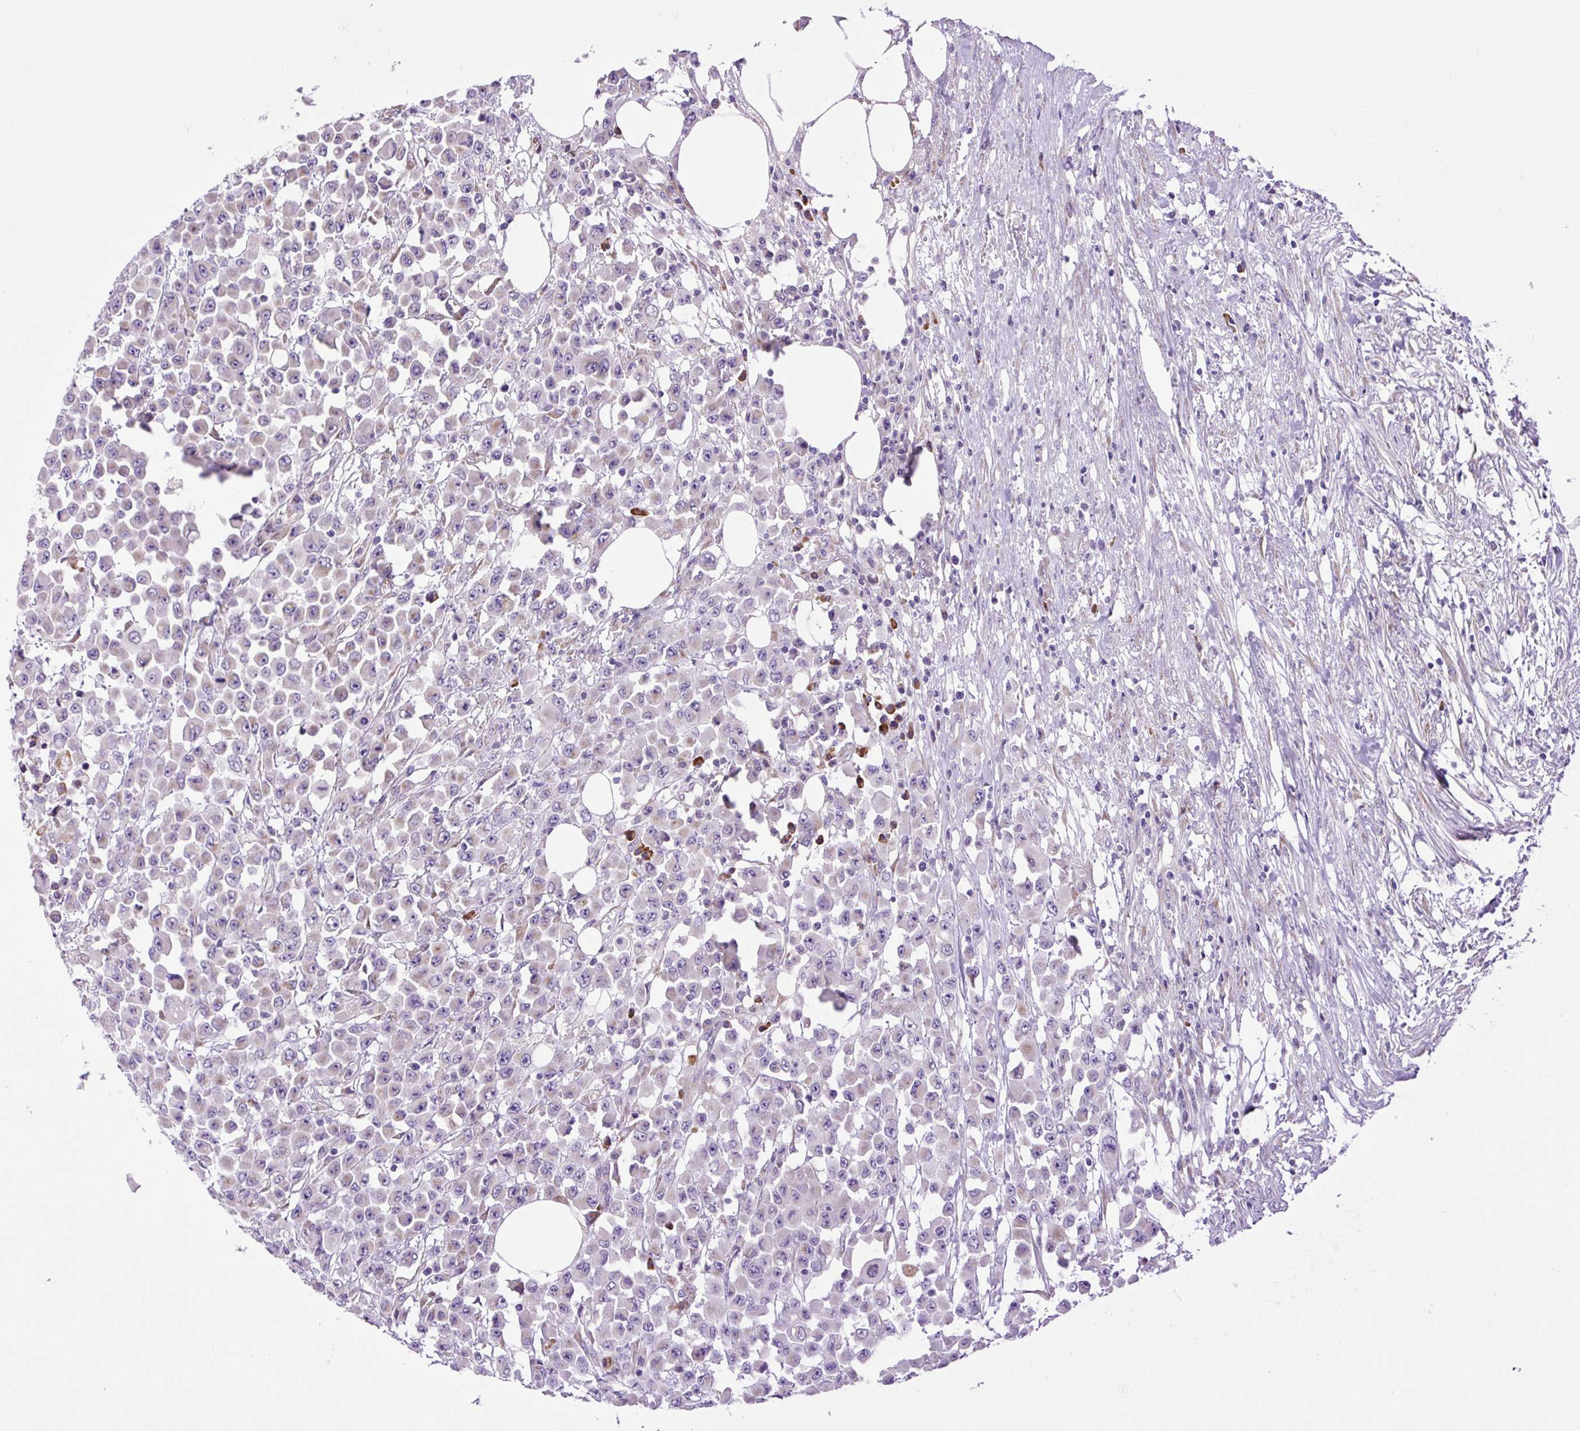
{"staining": {"intensity": "weak", "quantity": "25%-75%", "location": "cytoplasmic/membranous"}, "tissue": "colorectal cancer", "cell_type": "Tumor cells", "image_type": "cancer", "snomed": [{"axis": "morphology", "description": "Adenocarcinoma, NOS"}, {"axis": "topography", "description": "Colon"}], "caption": "IHC (DAB) staining of adenocarcinoma (colorectal) demonstrates weak cytoplasmic/membranous protein positivity in about 25%-75% of tumor cells.", "gene": "DDOST", "patient": {"sex": "male", "age": 51}}